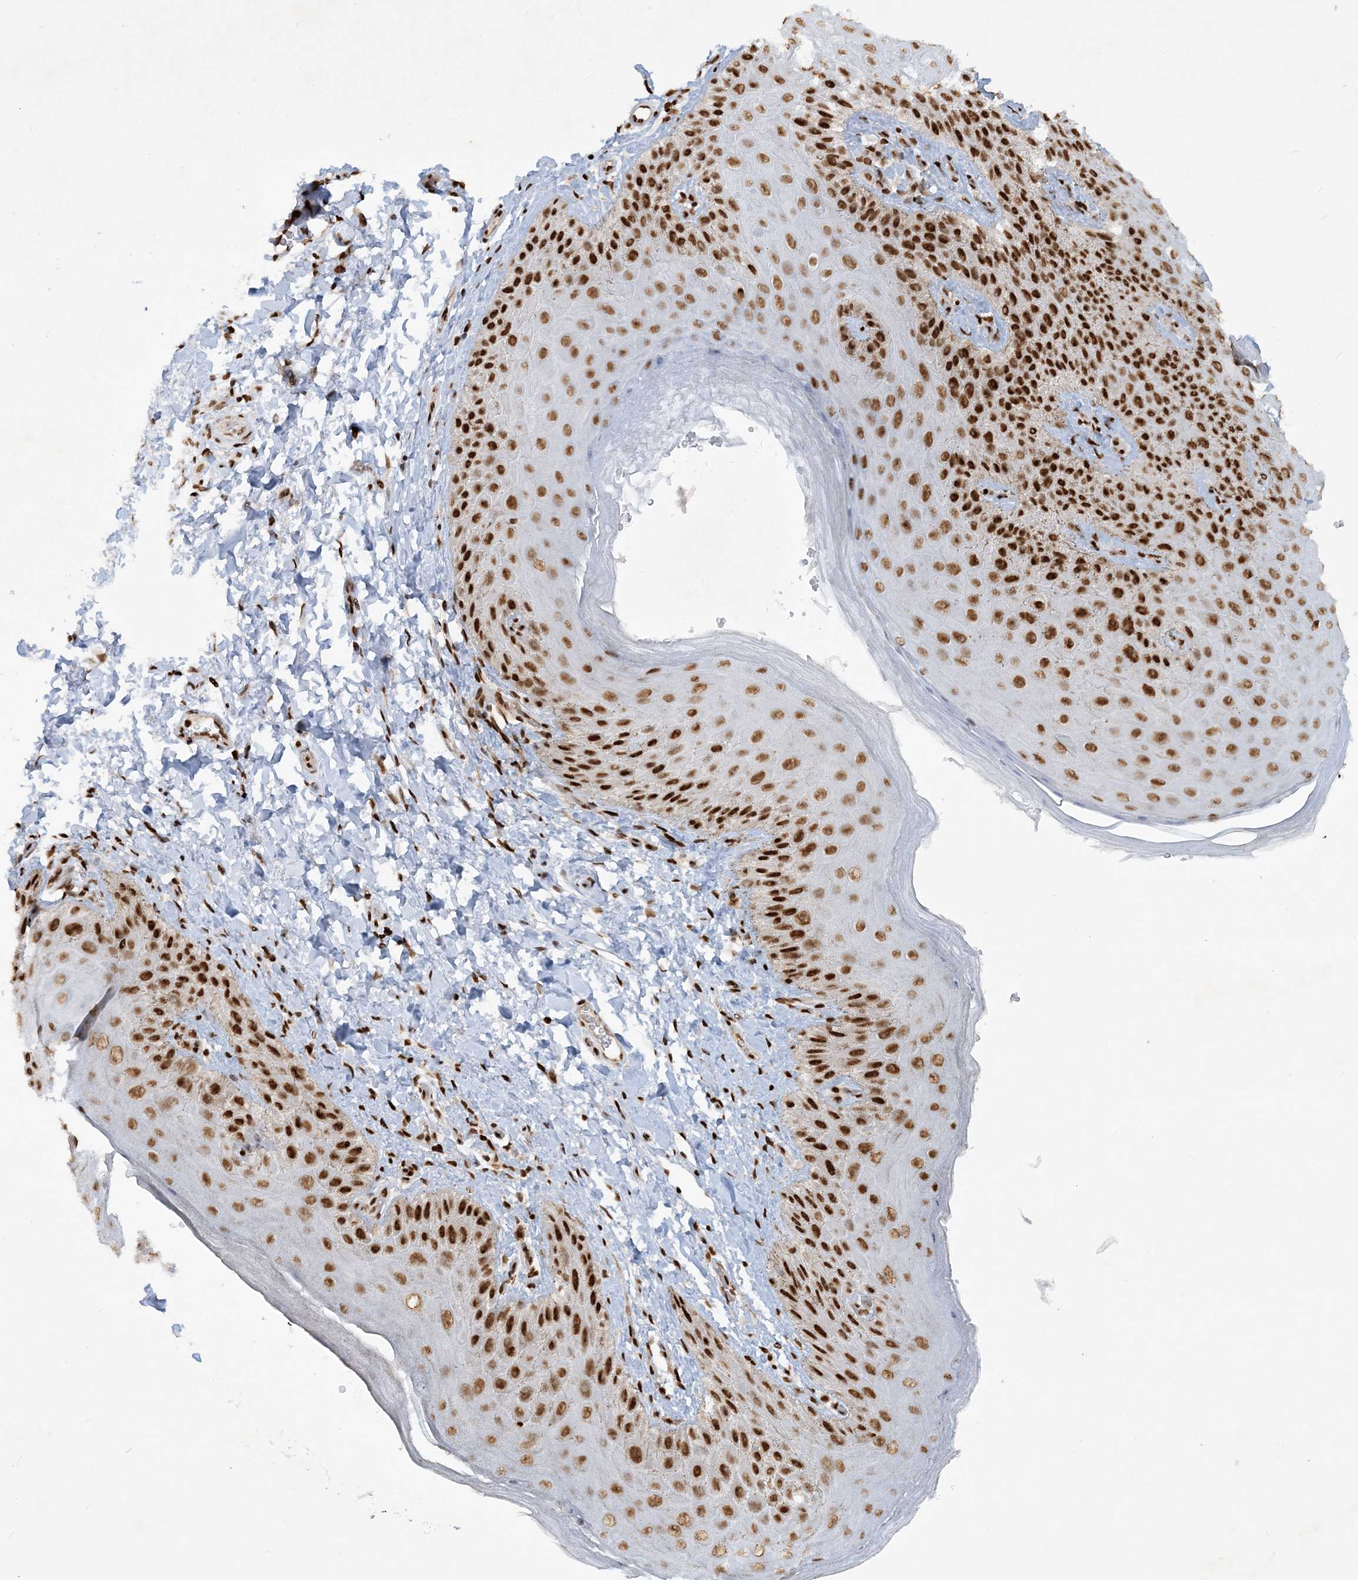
{"staining": {"intensity": "strong", "quantity": ">75%", "location": "nuclear"}, "tissue": "skin", "cell_type": "Epidermal cells", "image_type": "normal", "snomed": [{"axis": "morphology", "description": "Normal tissue, NOS"}, {"axis": "topography", "description": "Anal"}], "caption": "The immunohistochemical stain labels strong nuclear positivity in epidermal cells of benign skin. Nuclei are stained in blue.", "gene": "DELE1", "patient": {"sex": "male", "age": 44}}